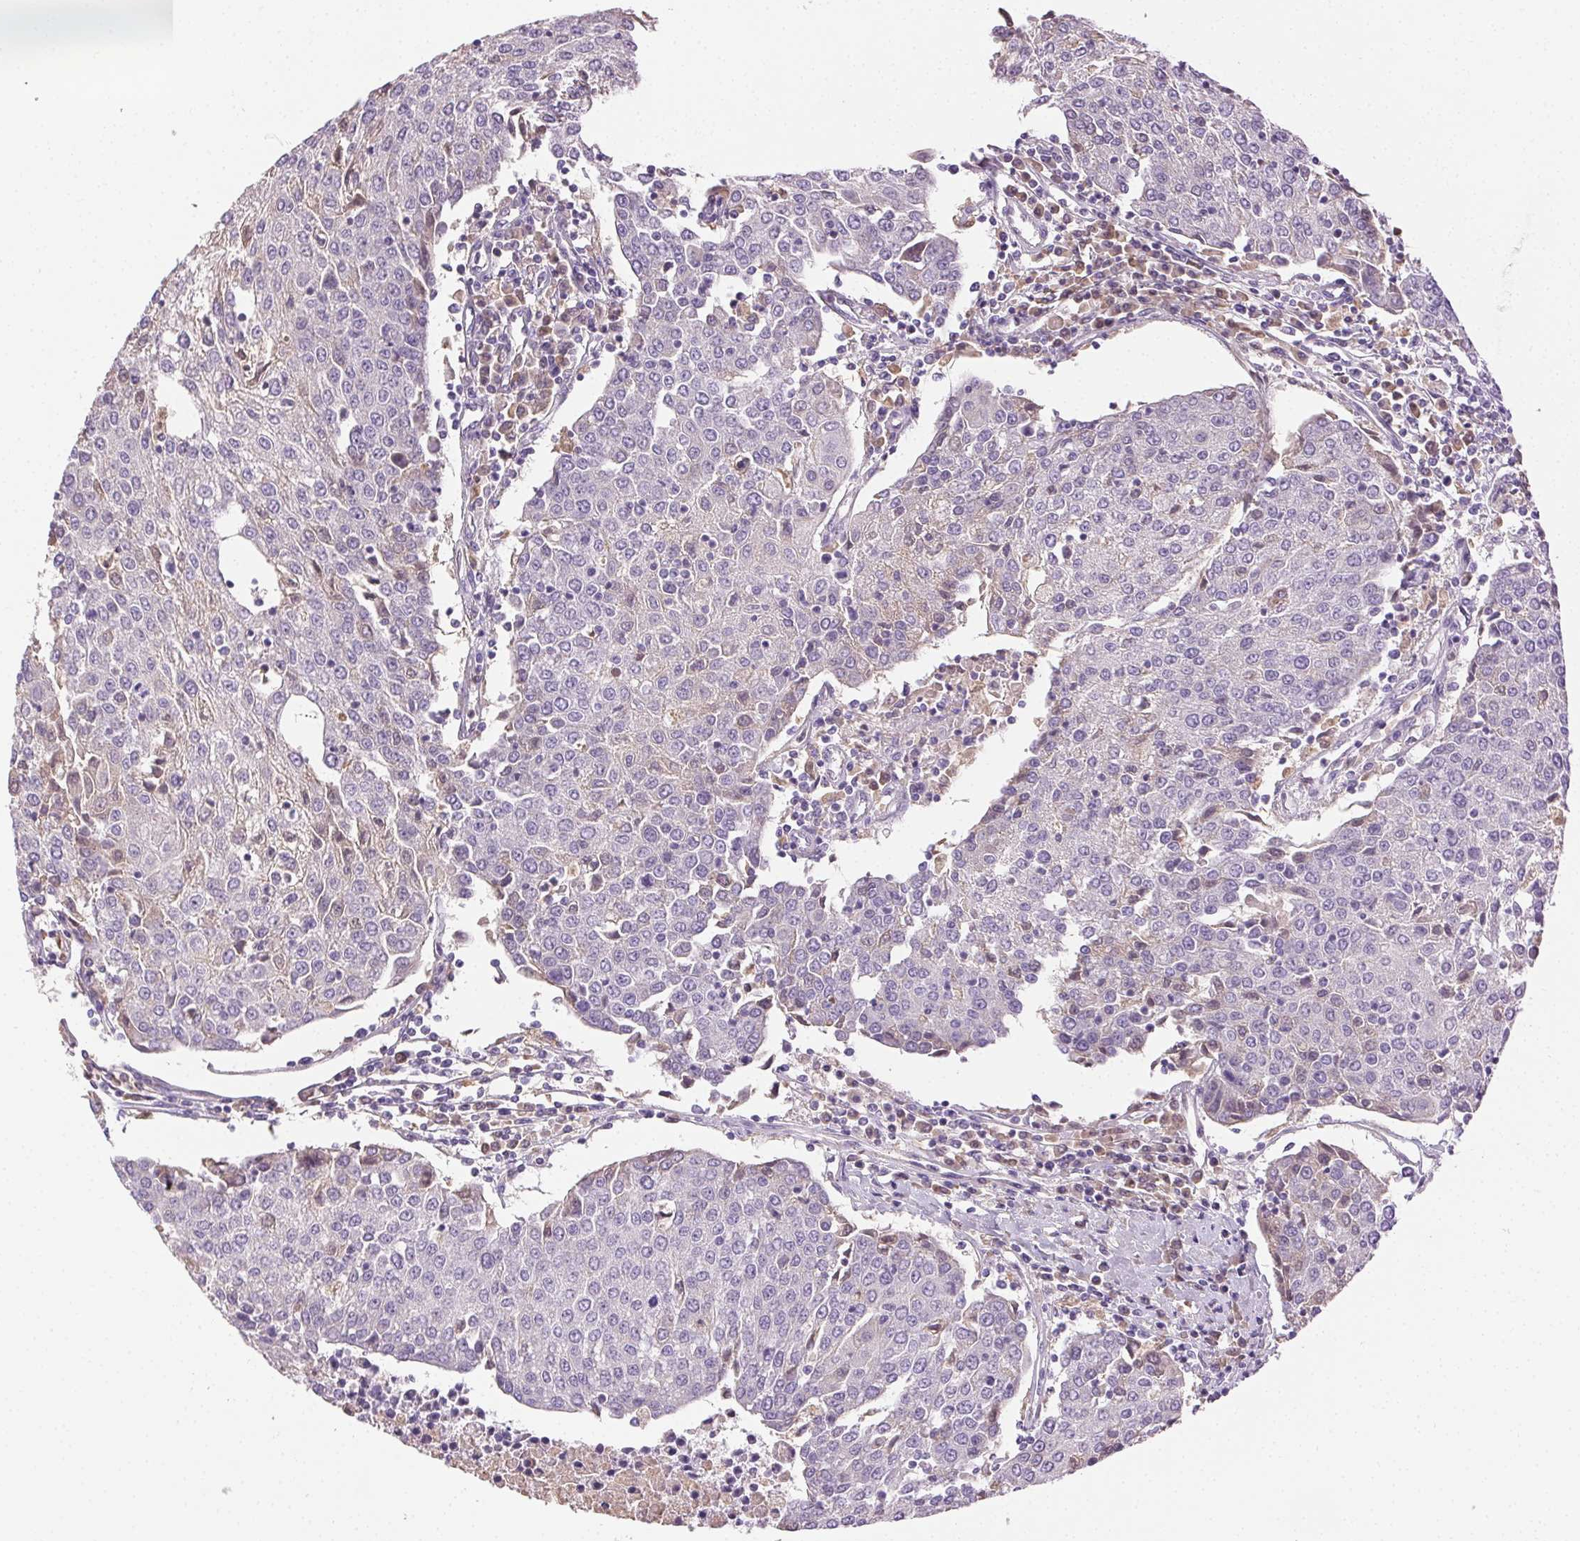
{"staining": {"intensity": "negative", "quantity": "none", "location": "none"}, "tissue": "urothelial cancer", "cell_type": "Tumor cells", "image_type": "cancer", "snomed": [{"axis": "morphology", "description": "Urothelial carcinoma, High grade"}, {"axis": "topography", "description": "Urinary bladder"}], "caption": "Immunohistochemistry histopathology image of neoplastic tissue: human high-grade urothelial carcinoma stained with DAB demonstrates no significant protein staining in tumor cells.", "gene": "BPIFB2", "patient": {"sex": "female", "age": 85}}